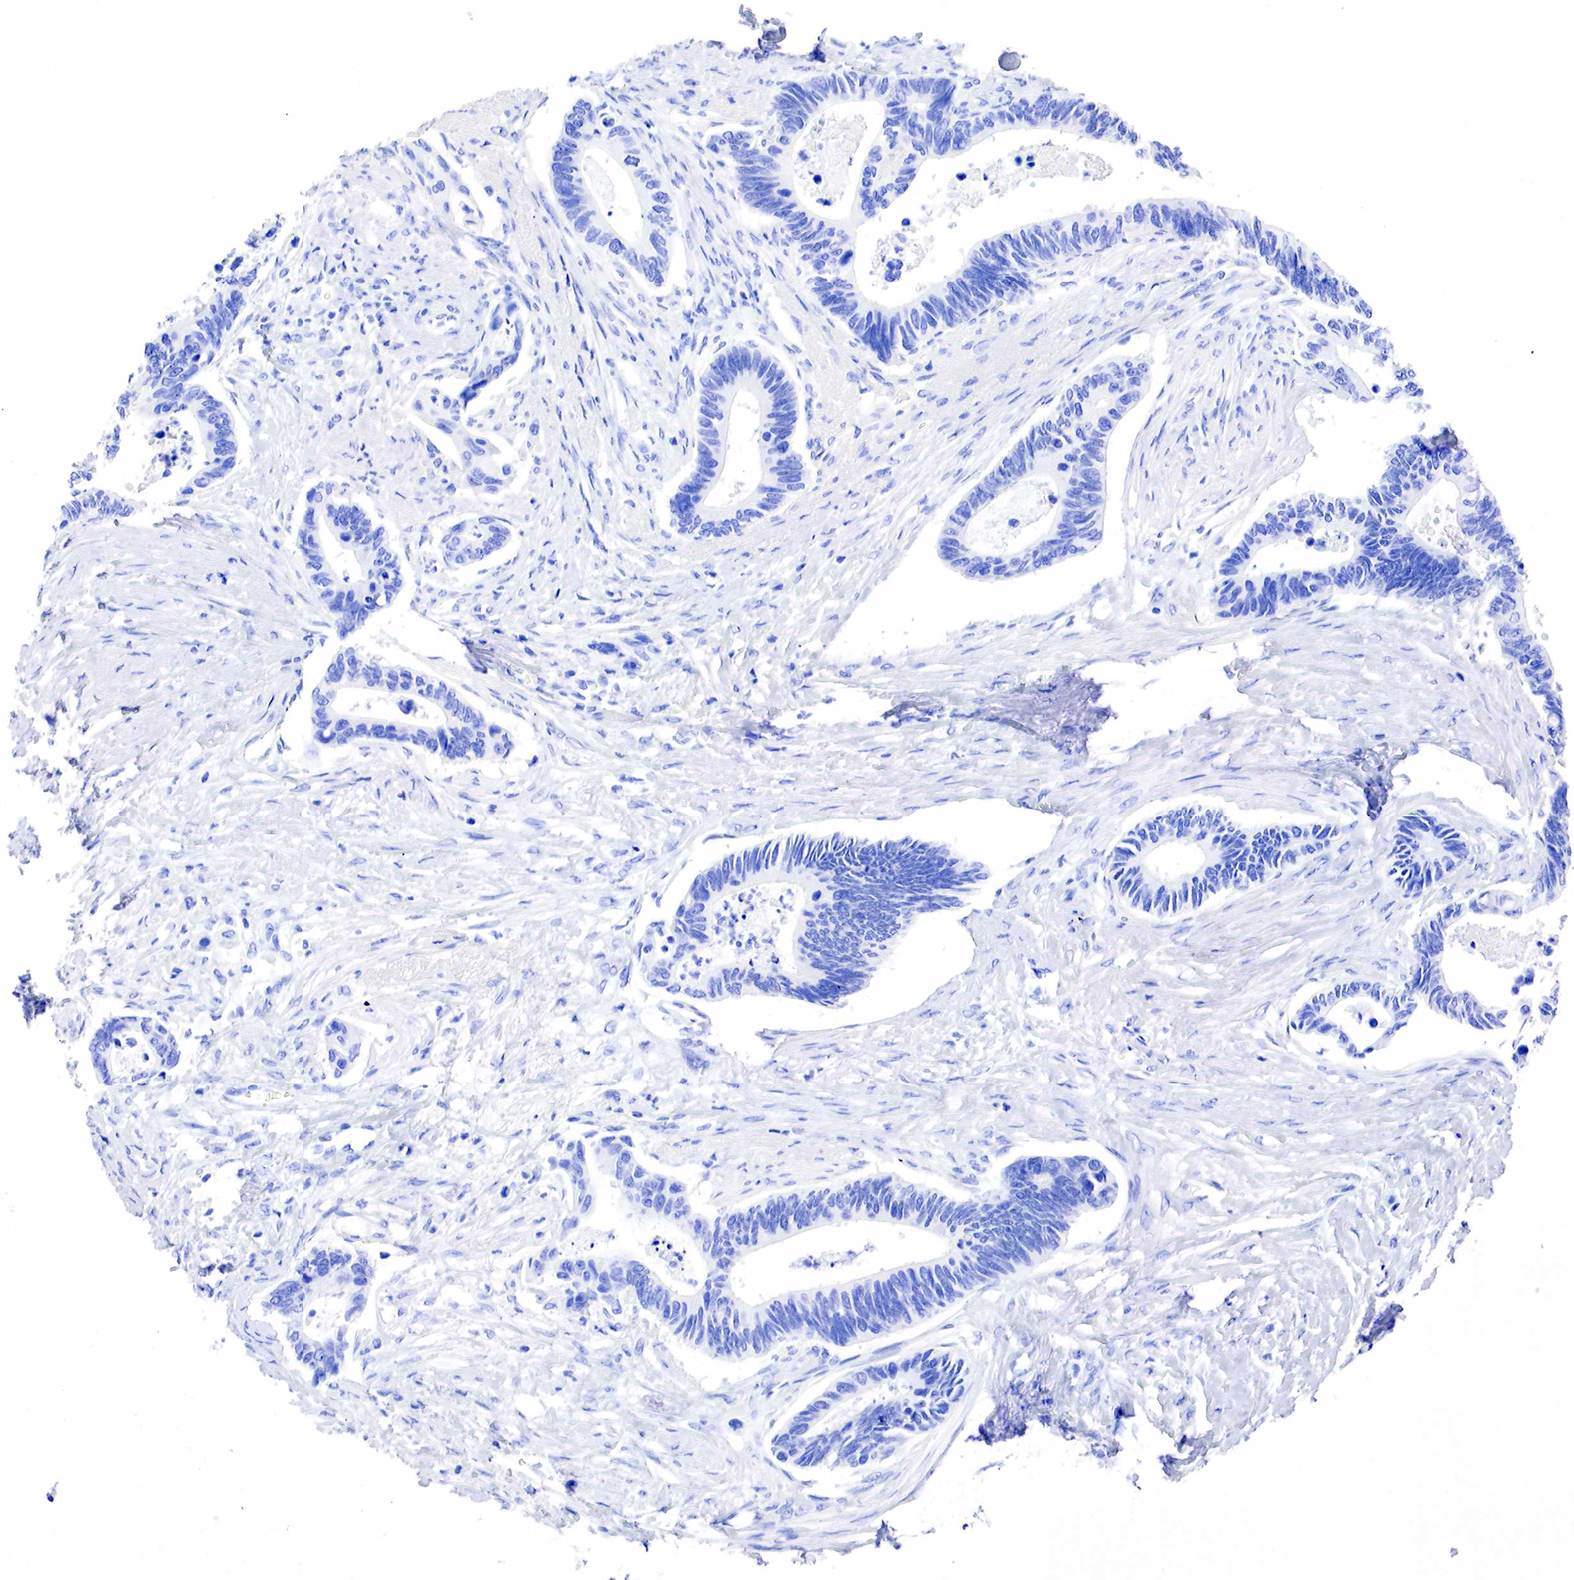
{"staining": {"intensity": "negative", "quantity": "none", "location": "none"}, "tissue": "pancreatic cancer", "cell_type": "Tumor cells", "image_type": "cancer", "snomed": [{"axis": "morphology", "description": "Adenocarcinoma, NOS"}, {"axis": "topography", "description": "Pancreas"}], "caption": "This is an IHC histopathology image of pancreatic adenocarcinoma. There is no positivity in tumor cells.", "gene": "KLK3", "patient": {"sex": "female", "age": 70}}